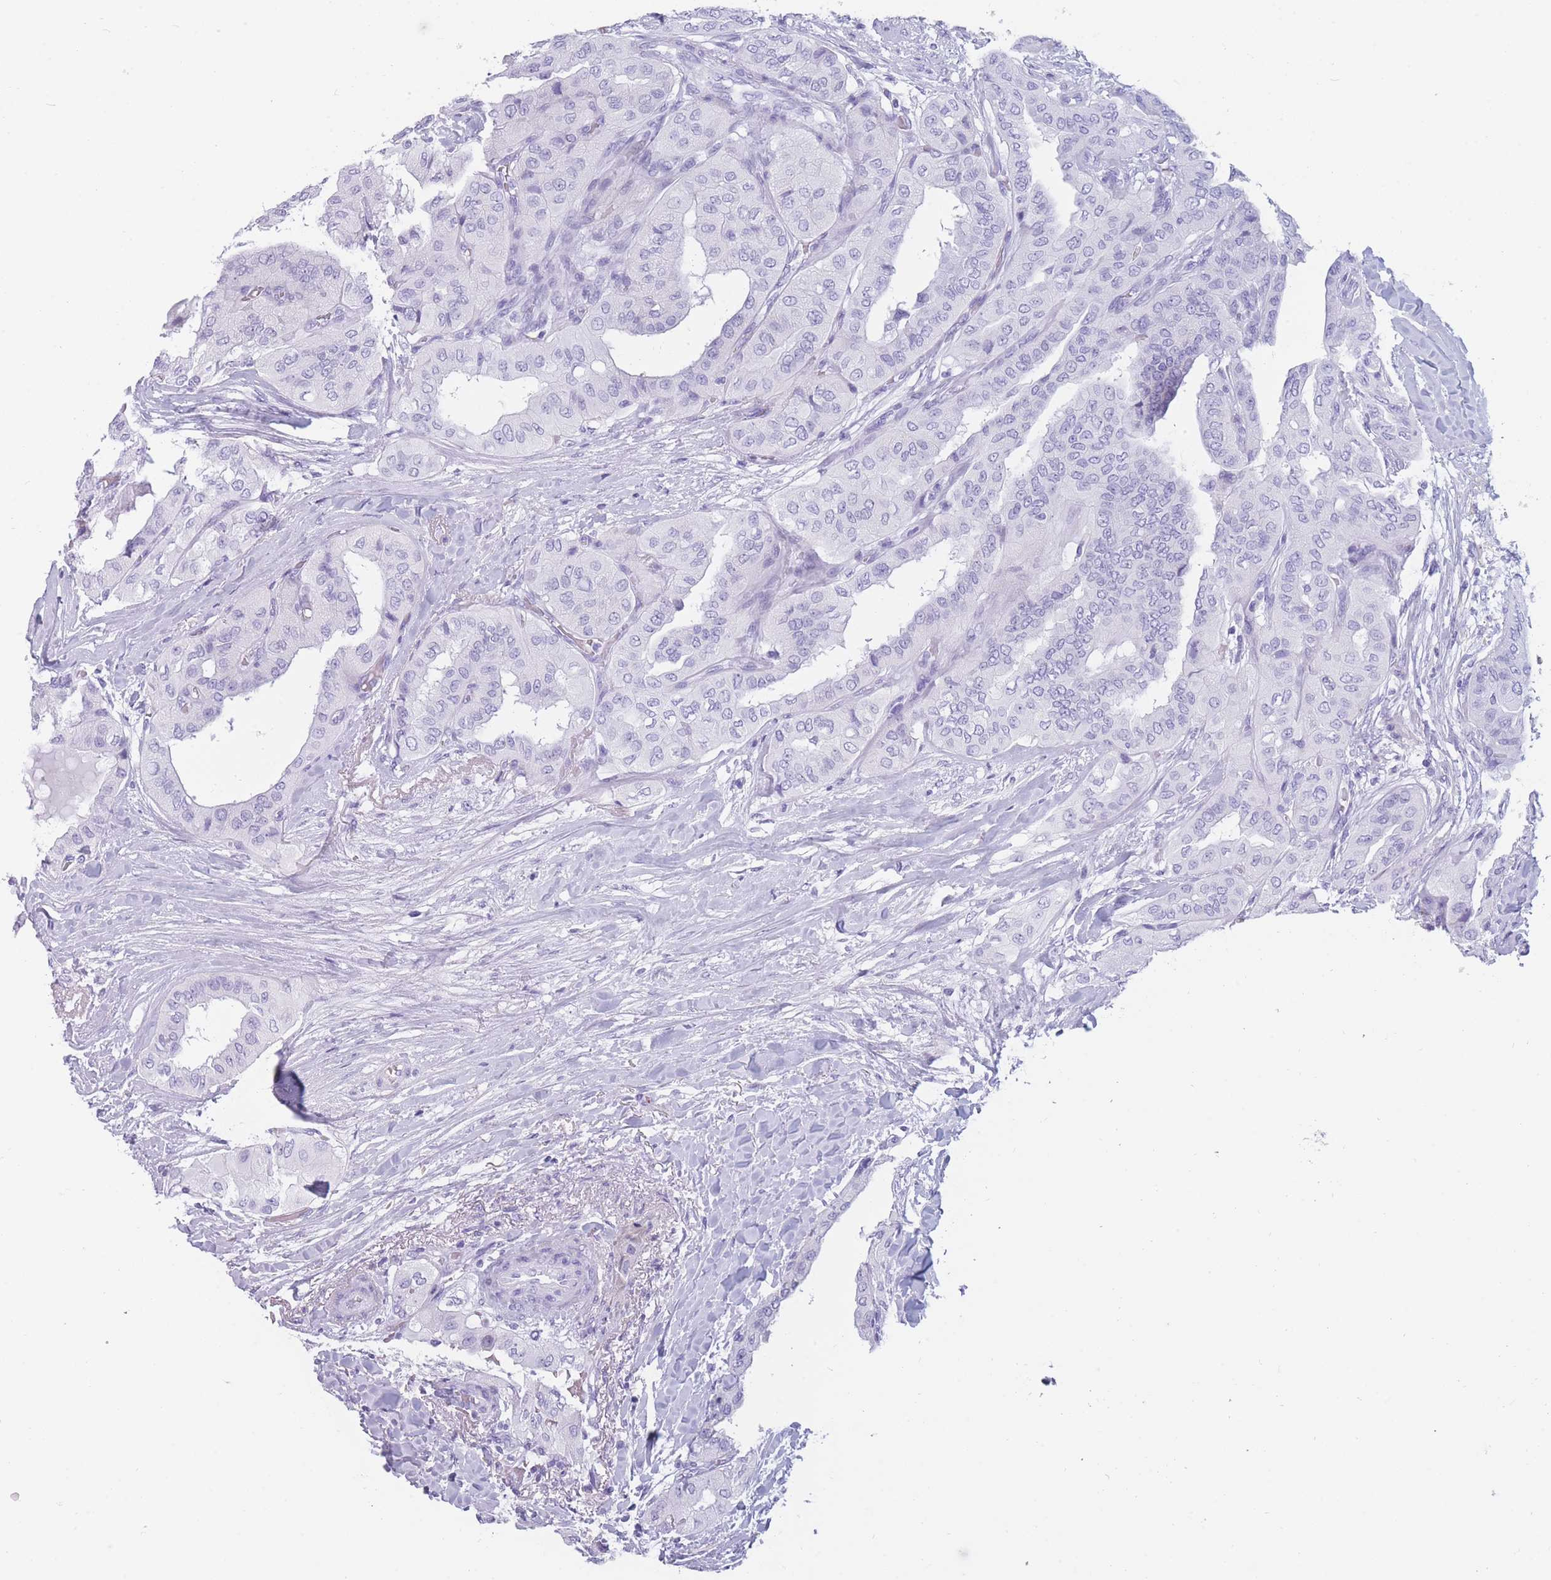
{"staining": {"intensity": "negative", "quantity": "none", "location": "none"}, "tissue": "thyroid cancer", "cell_type": "Tumor cells", "image_type": "cancer", "snomed": [{"axis": "morphology", "description": "Papillary adenocarcinoma, NOS"}, {"axis": "topography", "description": "Thyroid gland"}], "caption": "Protein analysis of thyroid cancer reveals no significant positivity in tumor cells. The staining was performed using DAB to visualize the protein expression in brown, while the nuclei were stained in blue with hematoxylin (Magnification: 20x).", "gene": "TNFSF11", "patient": {"sex": "female", "age": 59}}